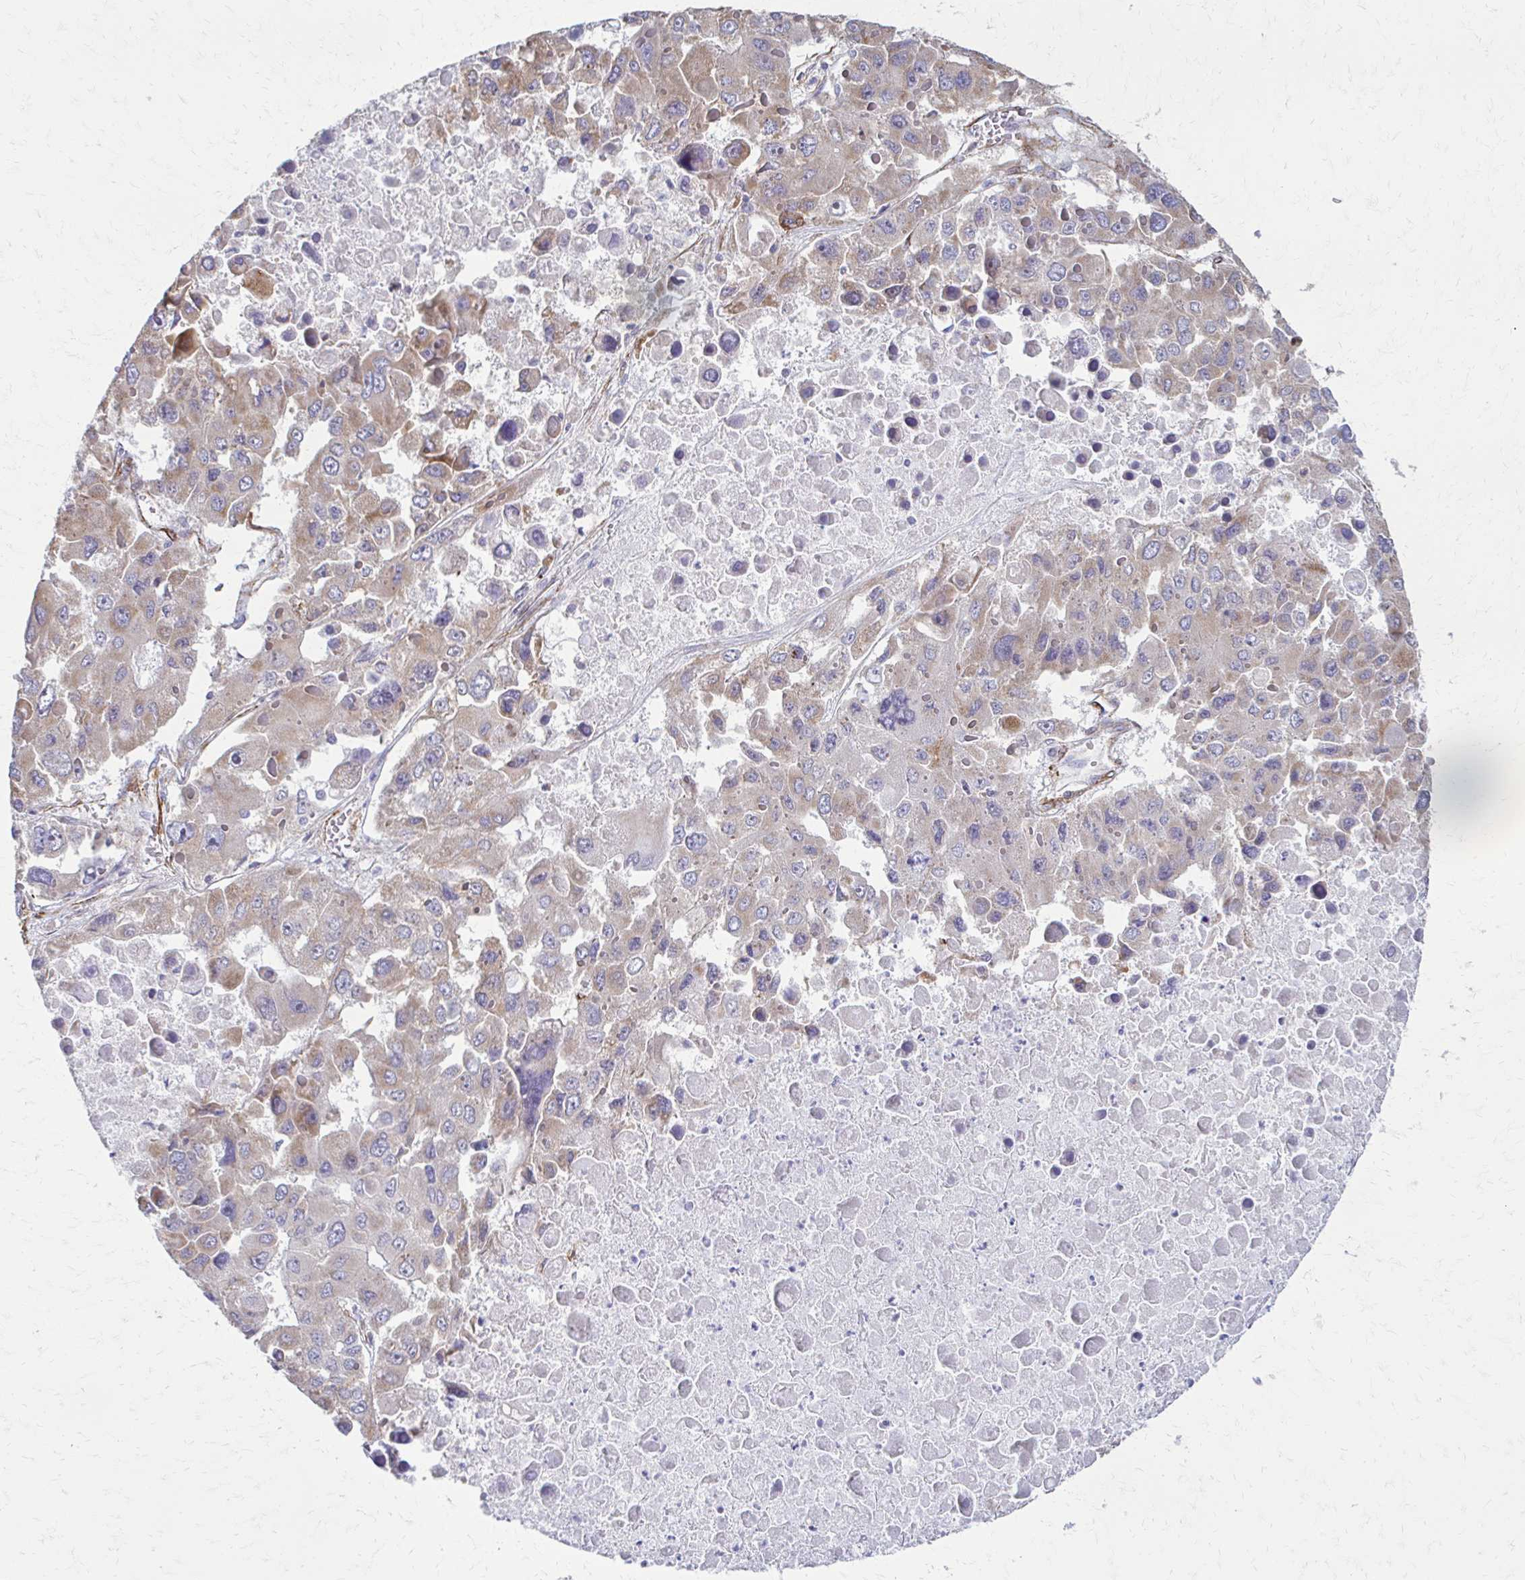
{"staining": {"intensity": "weak", "quantity": "<25%", "location": "cytoplasmic/membranous"}, "tissue": "liver cancer", "cell_type": "Tumor cells", "image_type": "cancer", "snomed": [{"axis": "morphology", "description": "Carcinoma, Hepatocellular, NOS"}, {"axis": "topography", "description": "Liver"}], "caption": "A high-resolution micrograph shows IHC staining of hepatocellular carcinoma (liver), which shows no significant staining in tumor cells. (DAB immunohistochemistry (IHC) visualized using brightfield microscopy, high magnification).", "gene": "TIMMDC1", "patient": {"sex": "female", "age": 41}}